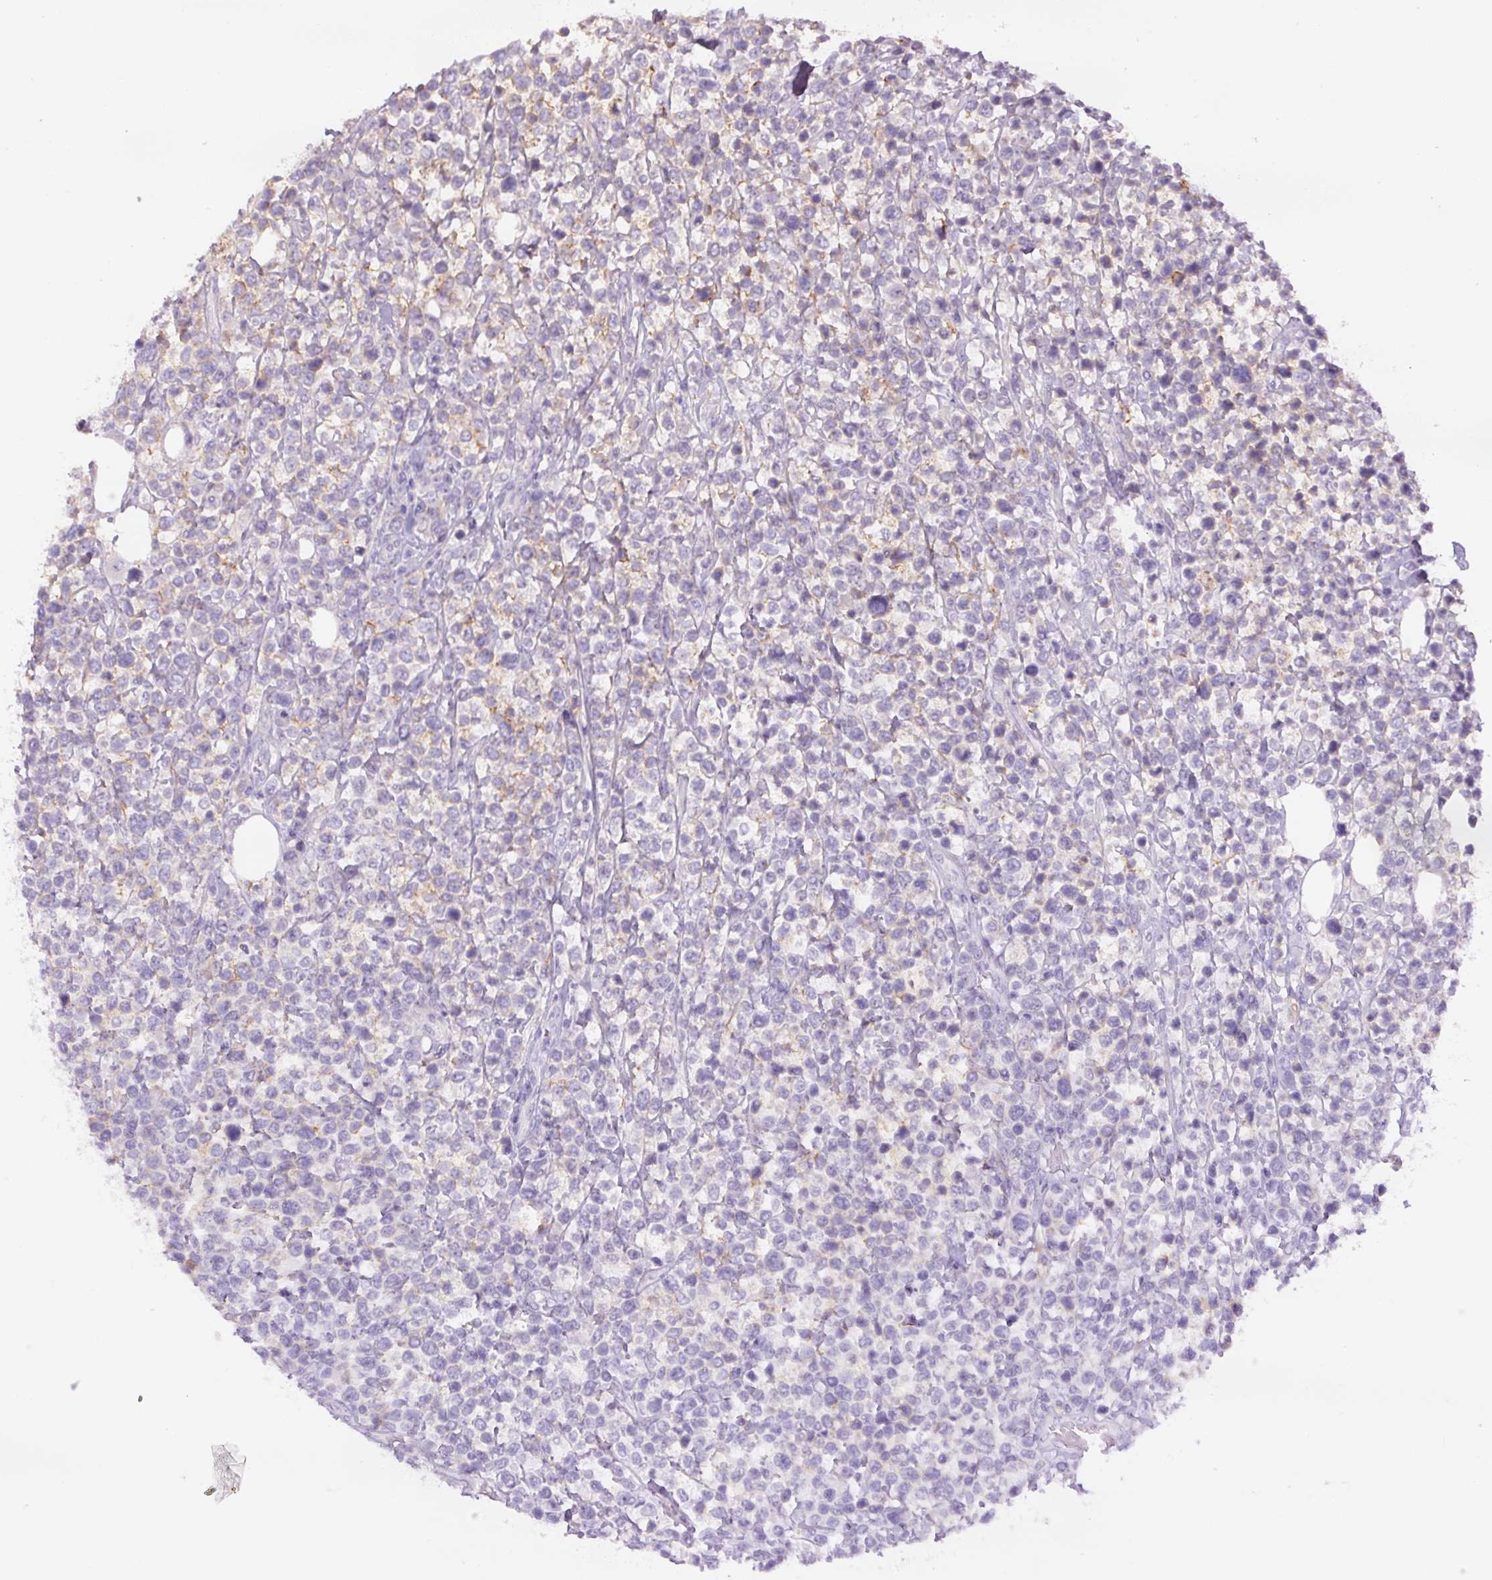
{"staining": {"intensity": "weak", "quantity": "<25%", "location": "cytoplasmic/membranous"}, "tissue": "lymphoma", "cell_type": "Tumor cells", "image_type": "cancer", "snomed": [{"axis": "morphology", "description": "Malignant lymphoma, non-Hodgkin's type, Low grade"}, {"axis": "topography", "description": "Lymph node"}], "caption": "Immunohistochemical staining of human lymphoma demonstrates no significant expression in tumor cells.", "gene": "TMEM151B", "patient": {"sex": "male", "age": 60}}